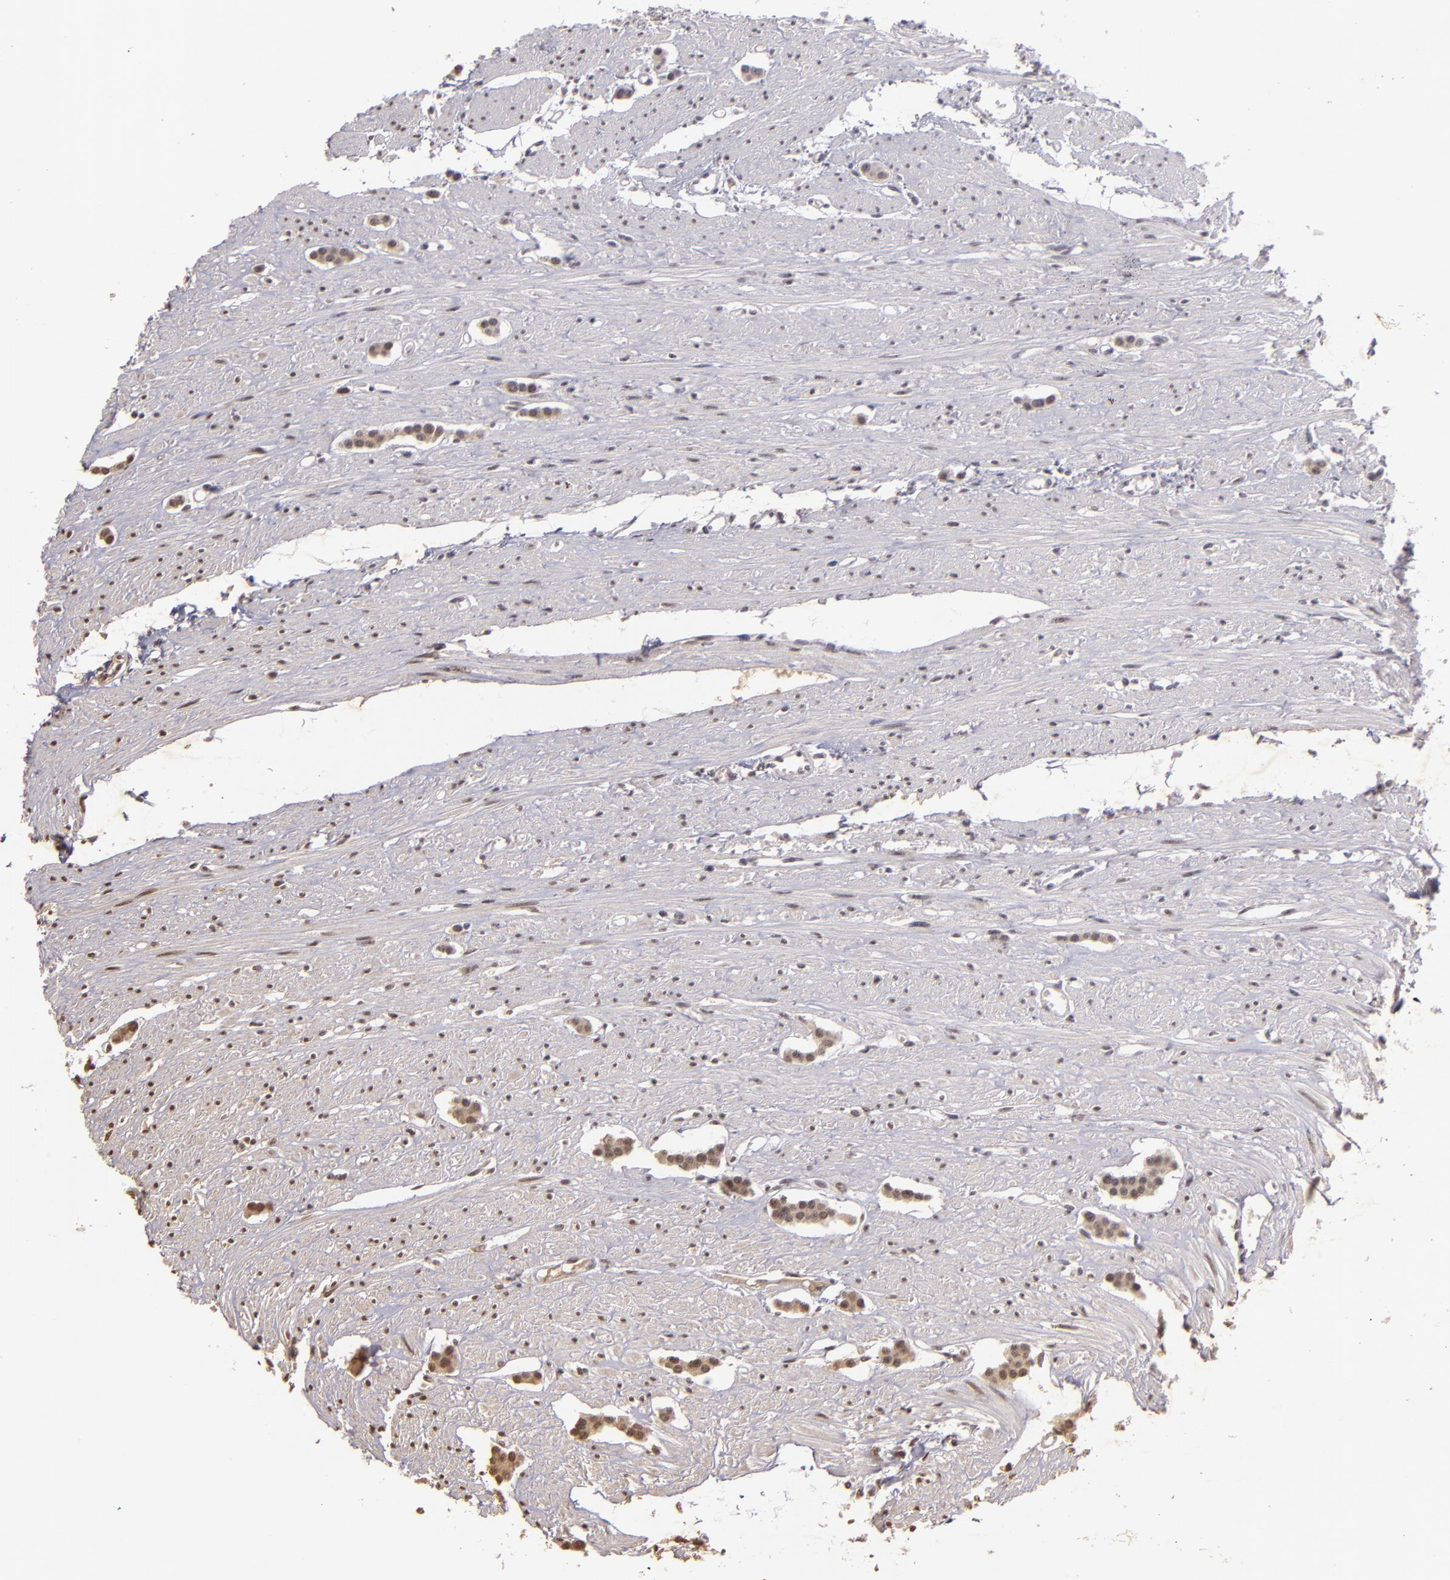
{"staining": {"intensity": "weak", "quantity": ">75%", "location": "cytoplasmic/membranous,nuclear"}, "tissue": "carcinoid", "cell_type": "Tumor cells", "image_type": "cancer", "snomed": [{"axis": "morphology", "description": "Carcinoid, malignant, NOS"}, {"axis": "topography", "description": "Small intestine"}], "caption": "Malignant carcinoid was stained to show a protein in brown. There is low levels of weak cytoplasmic/membranous and nuclear positivity in approximately >75% of tumor cells.", "gene": "CUL1", "patient": {"sex": "male", "age": 60}}